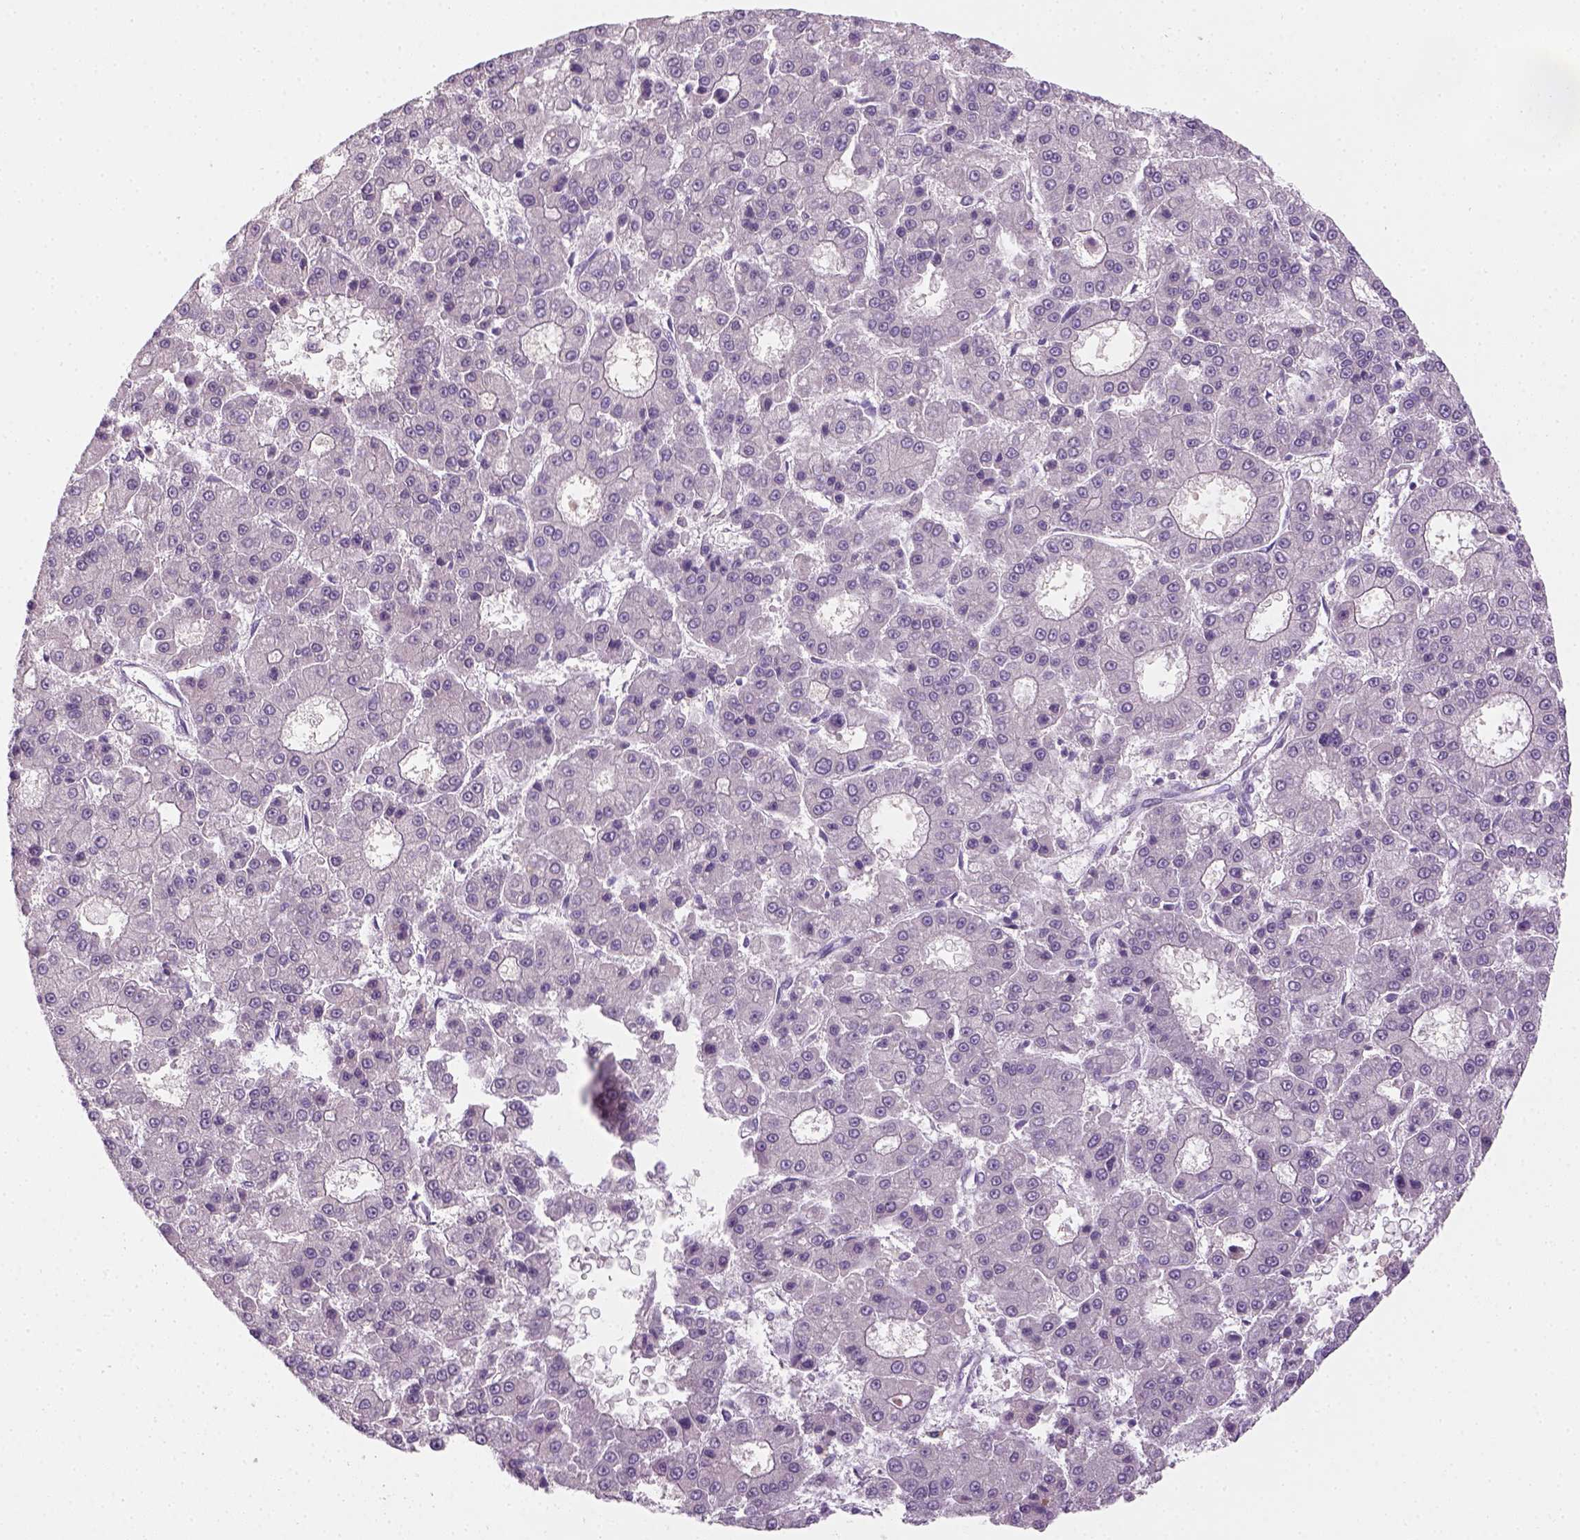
{"staining": {"intensity": "negative", "quantity": "none", "location": "none"}, "tissue": "liver cancer", "cell_type": "Tumor cells", "image_type": "cancer", "snomed": [{"axis": "morphology", "description": "Carcinoma, Hepatocellular, NOS"}, {"axis": "topography", "description": "Liver"}], "caption": "Immunohistochemical staining of human liver cancer (hepatocellular carcinoma) exhibits no significant expression in tumor cells. The staining was performed using DAB to visualize the protein expression in brown, while the nuclei were stained in blue with hematoxylin (Magnification: 20x).", "gene": "GFI1B", "patient": {"sex": "male", "age": 70}}